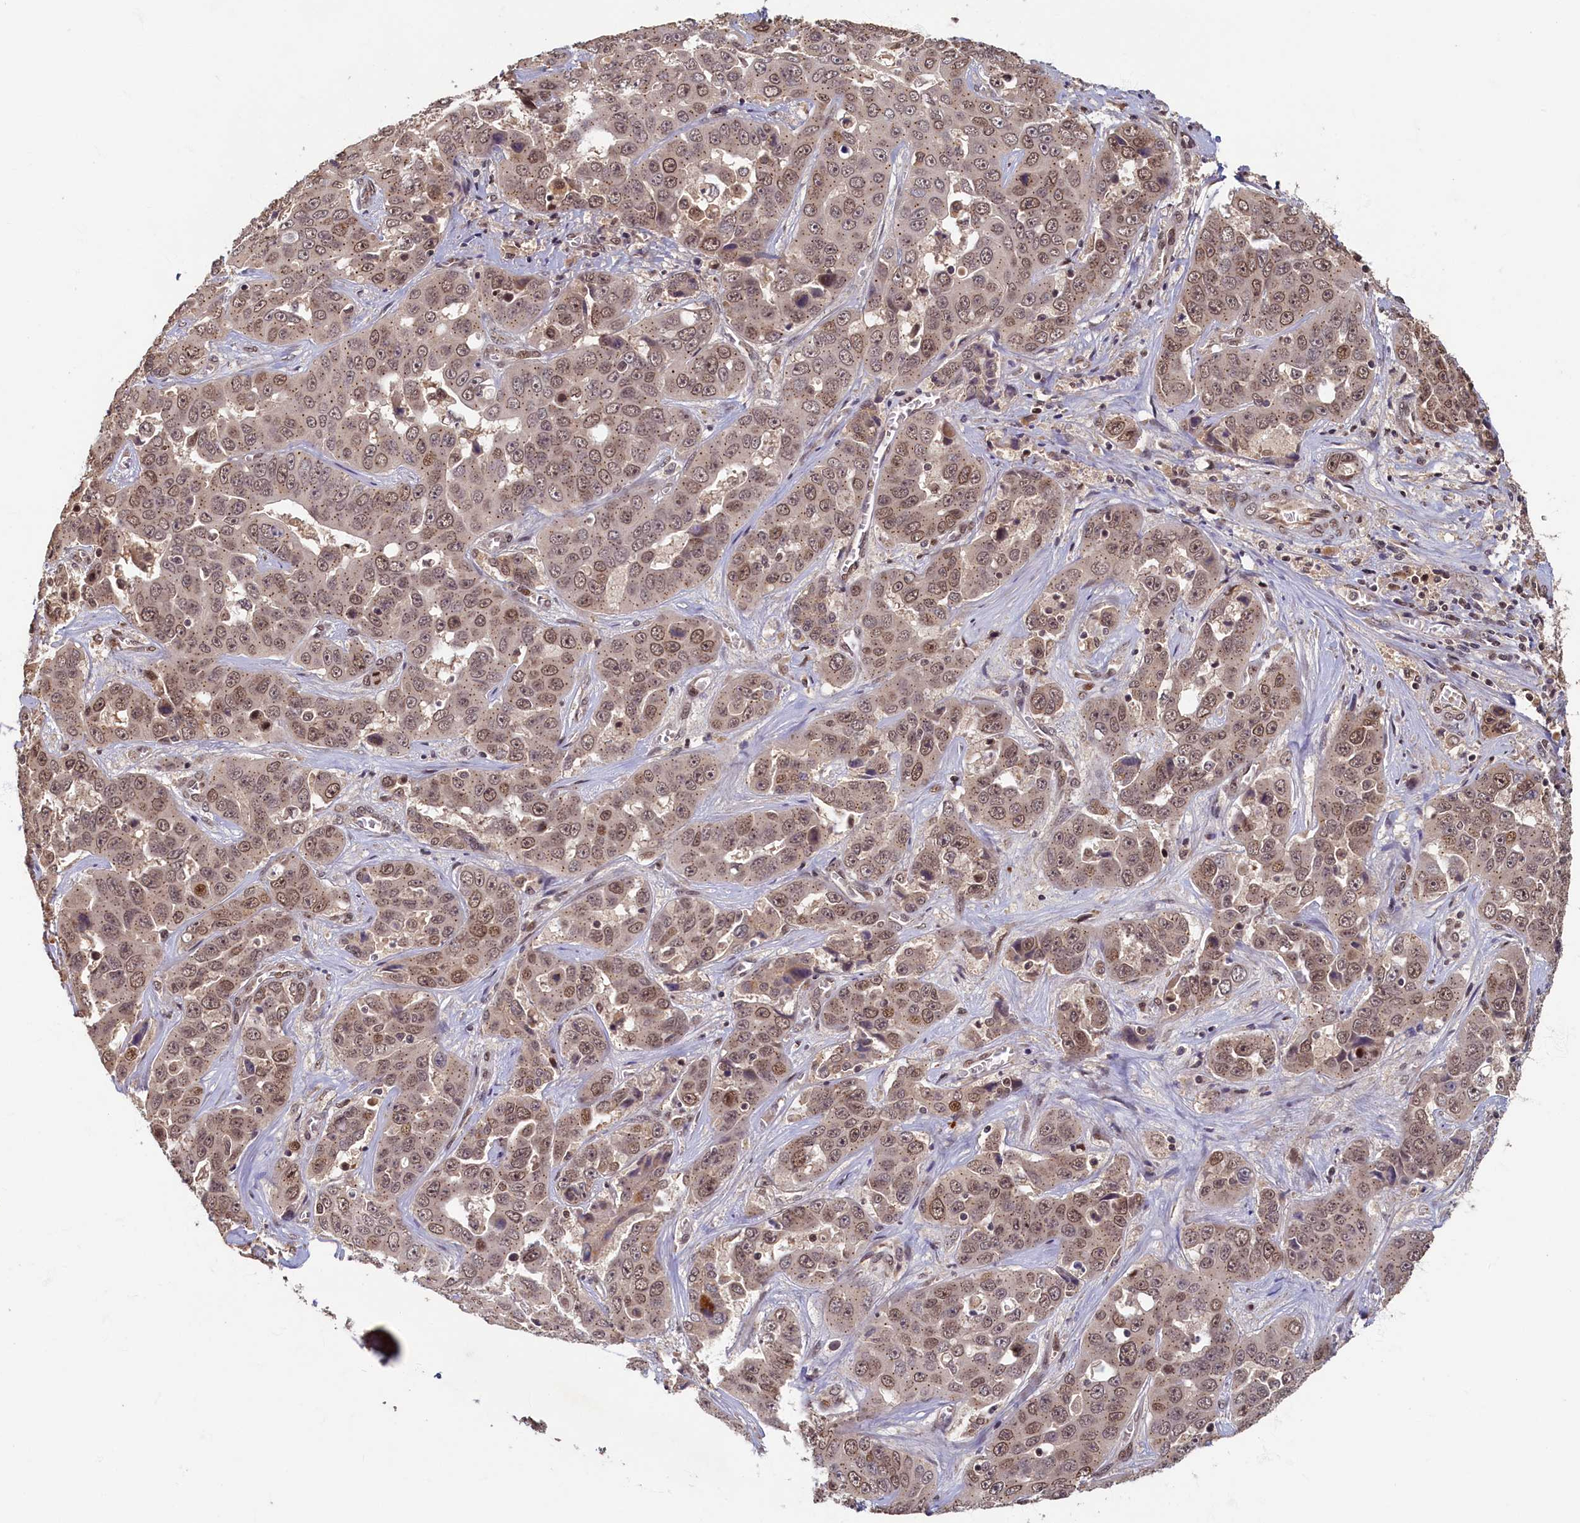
{"staining": {"intensity": "moderate", "quantity": ">75%", "location": "cytoplasmic/membranous,nuclear"}, "tissue": "liver cancer", "cell_type": "Tumor cells", "image_type": "cancer", "snomed": [{"axis": "morphology", "description": "Cholangiocarcinoma"}, {"axis": "topography", "description": "Liver"}], "caption": "A brown stain highlights moderate cytoplasmic/membranous and nuclear expression of a protein in human liver cholangiocarcinoma tumor cells. (brown staining indicates protein expression, while blue staining denotes nuclei).", "gene": "CKAP2L", "patient": {"sex": "female", "age": 52}}